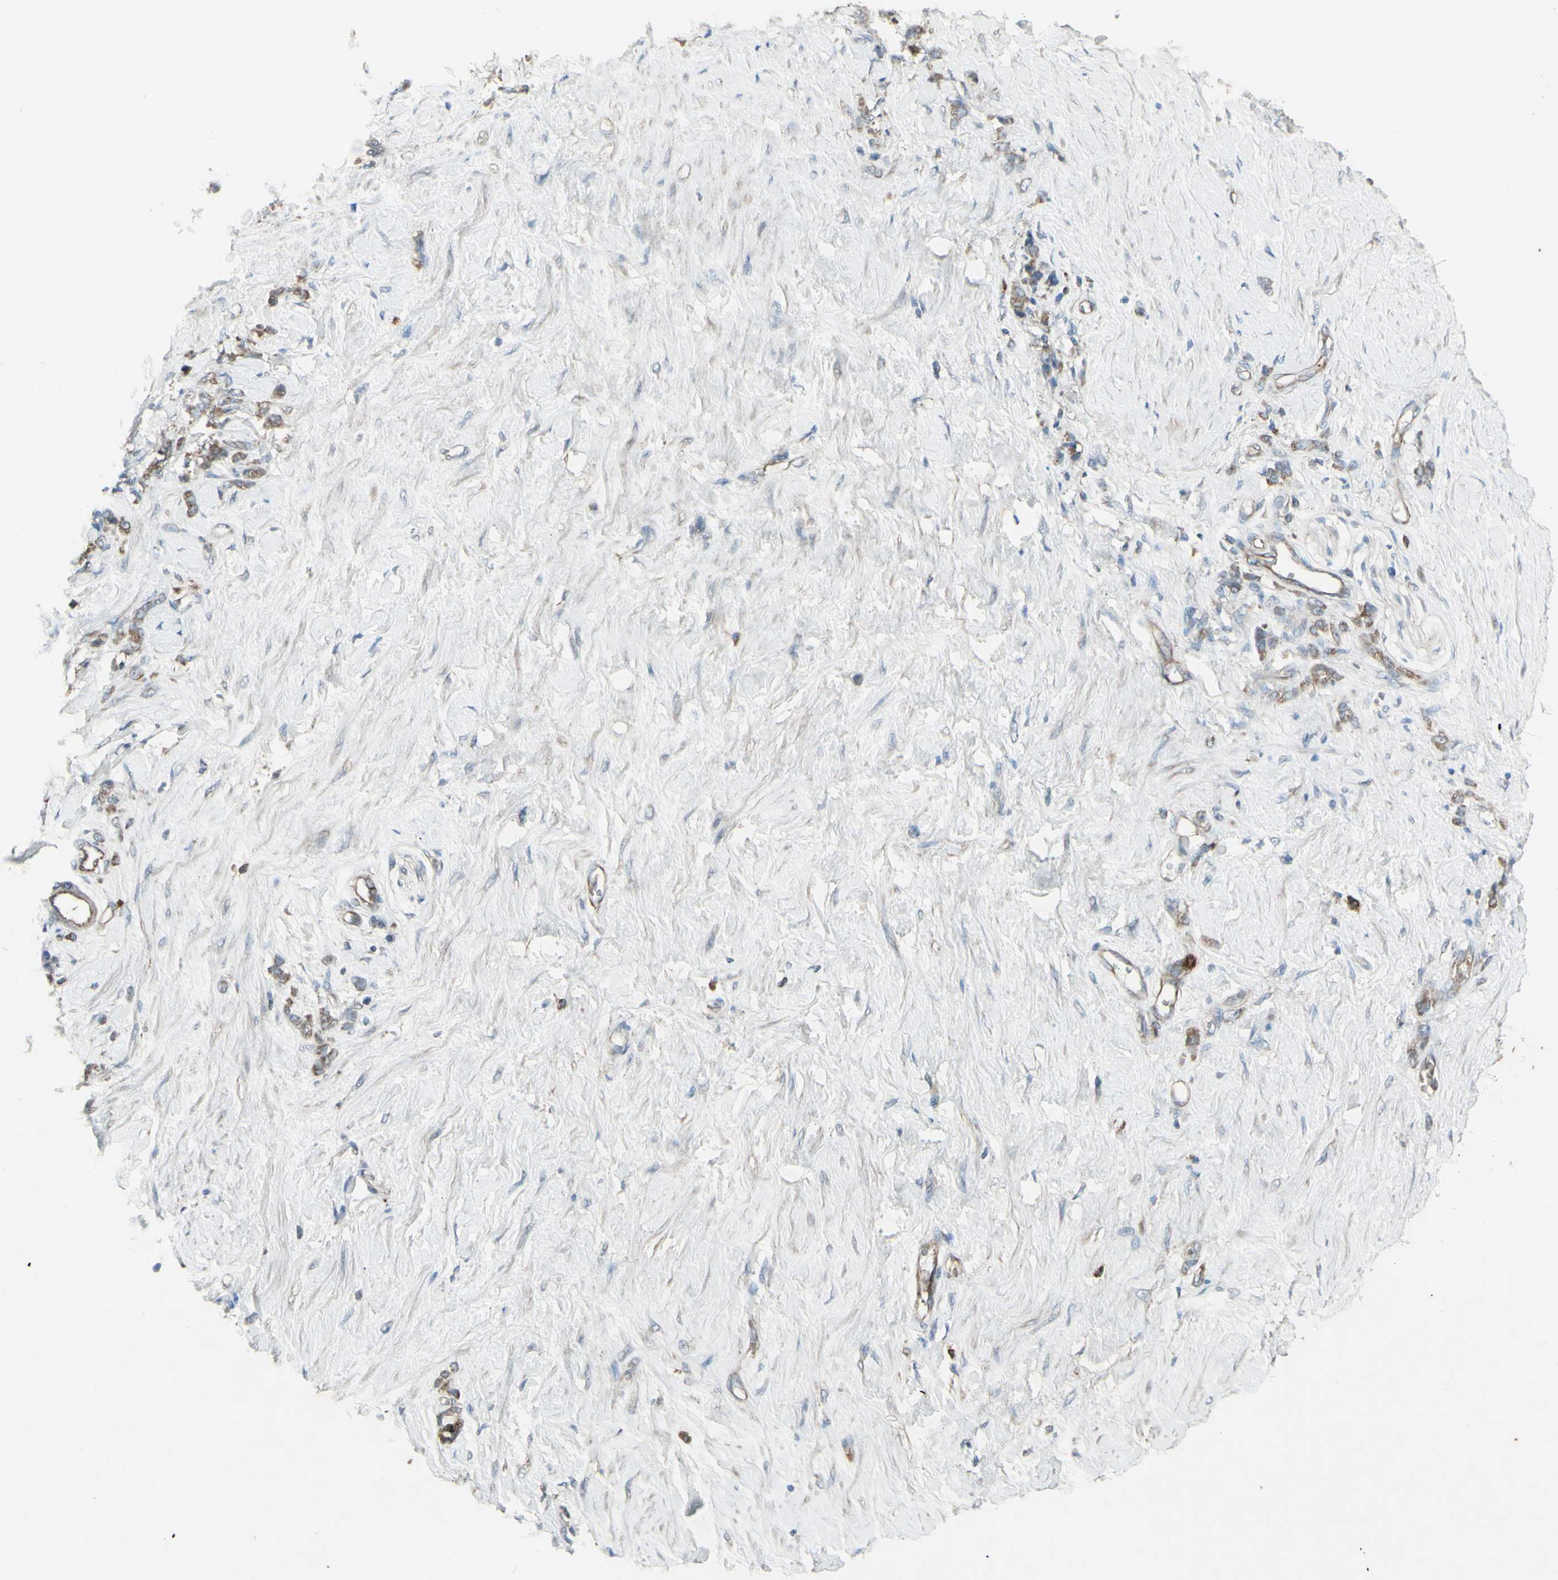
{"staining": {"intensity": "weak", "quantity": ">75%", "location": "cytoplasmic/membranous"}, "tissue": "stomach cancer", "cell_type": "Tumor cells", "image_type": "cancer", "snomed": [{"axis": "morphology", "description": "Adenocarcinoma, NOS"}, {"axis": "topography", "description": "Stomach"}], "caption": "An immunohistochemistry photomicrograph of tumor tissue is shown. Protein staining in brown shows weak cytoplasmic/membranous positivity in stomach cancer within tumor cells.", "gene": "SHC1", "patient": {"sex": "male", "age": 82}}